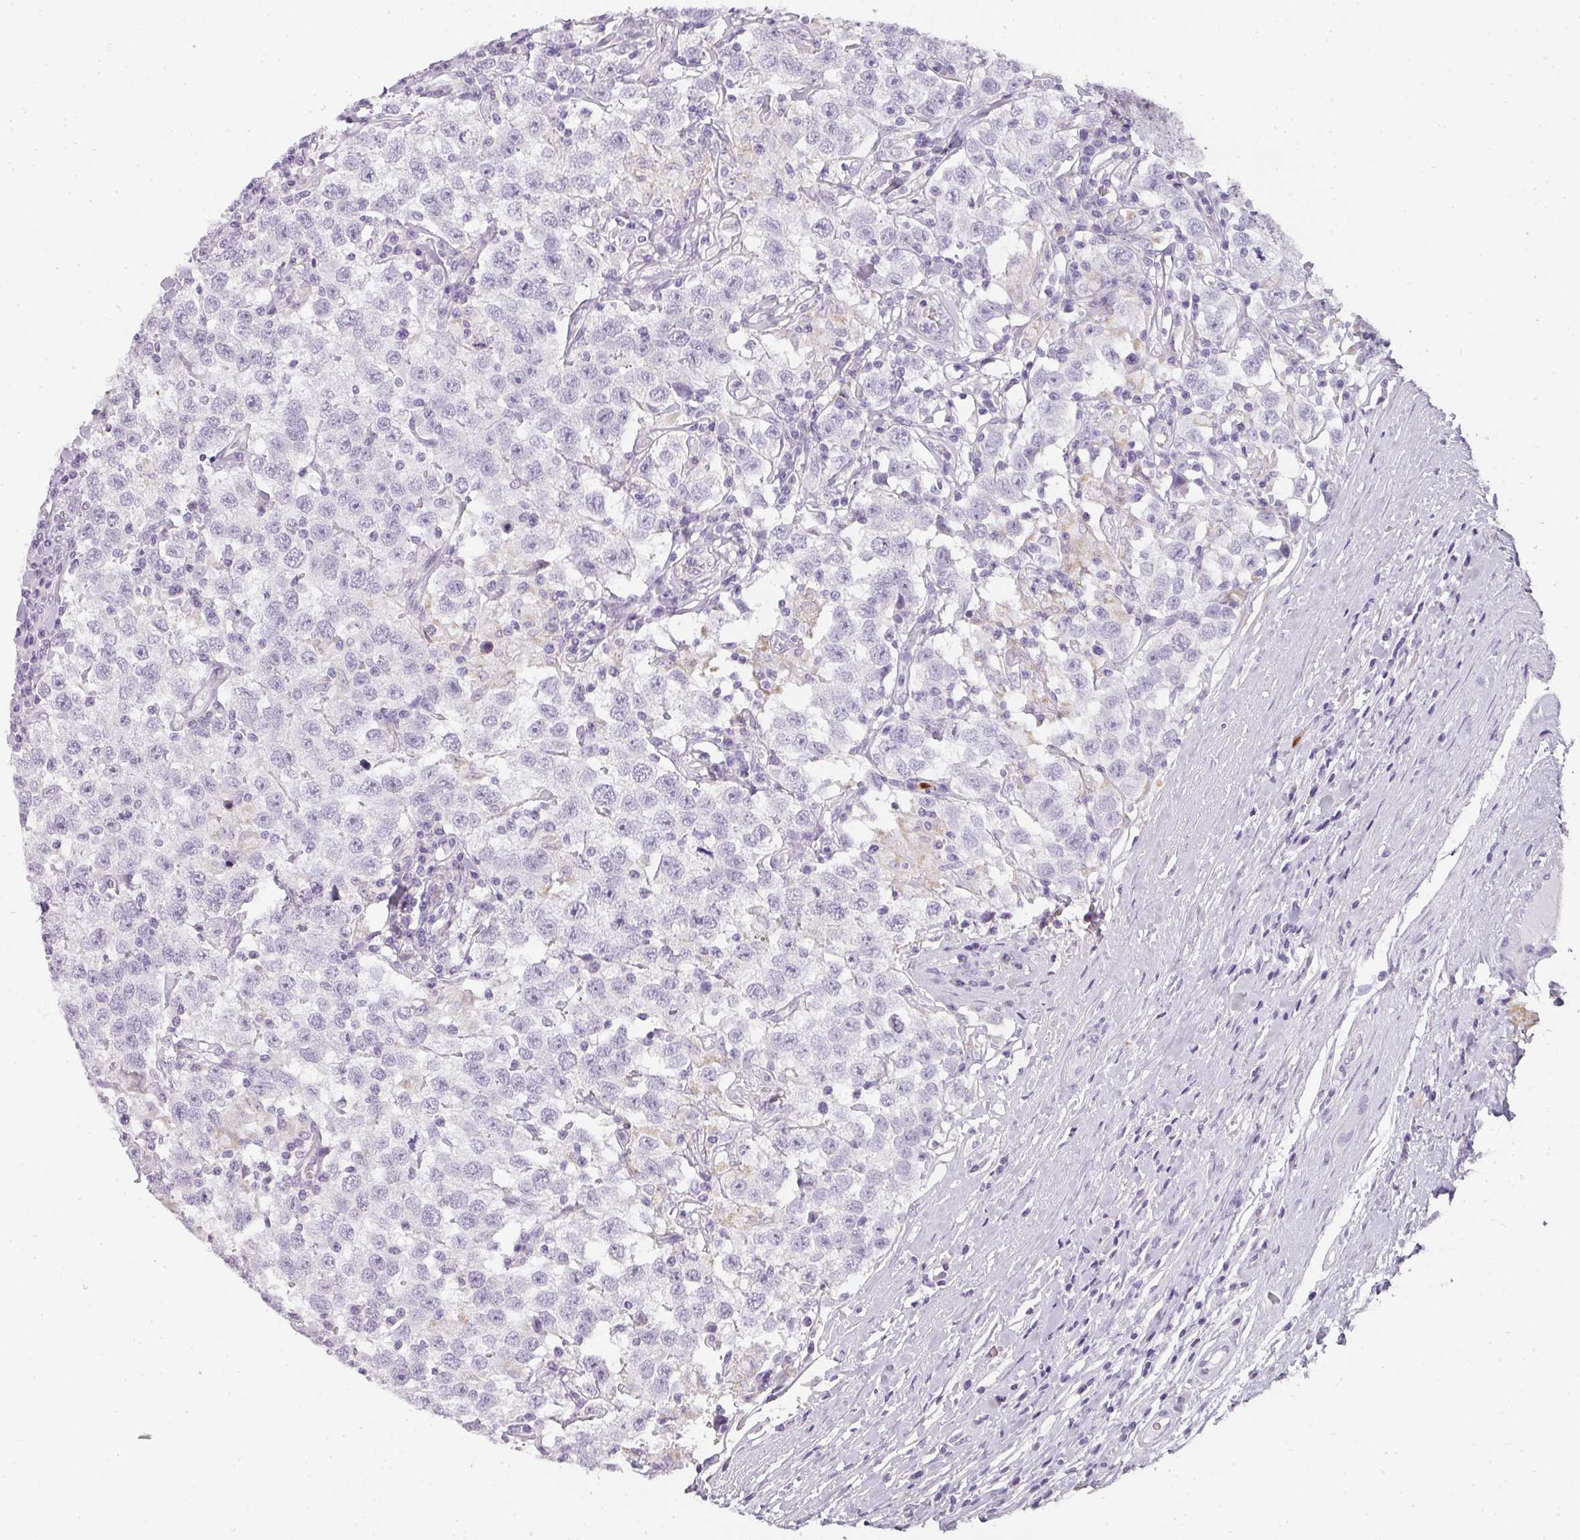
{"staining": {"intensity": "negative", "quantity": "none", "location": "none"}, "tissue": "testis cancer", "cell_type": "Tumor cells", "image_type": "cancer", "snomed": [{"axis": "morphology", "description": "Seminoma, NOS"}, {"axis": "topography", "description": "Testis"}], "caption": "Histopathology image shows no protein expression in tumor cells of testis seminoma tissue. Nuclei are stained in blue.", "gene": "CAMP", "patient": {"sex": "male", "age": 41}}